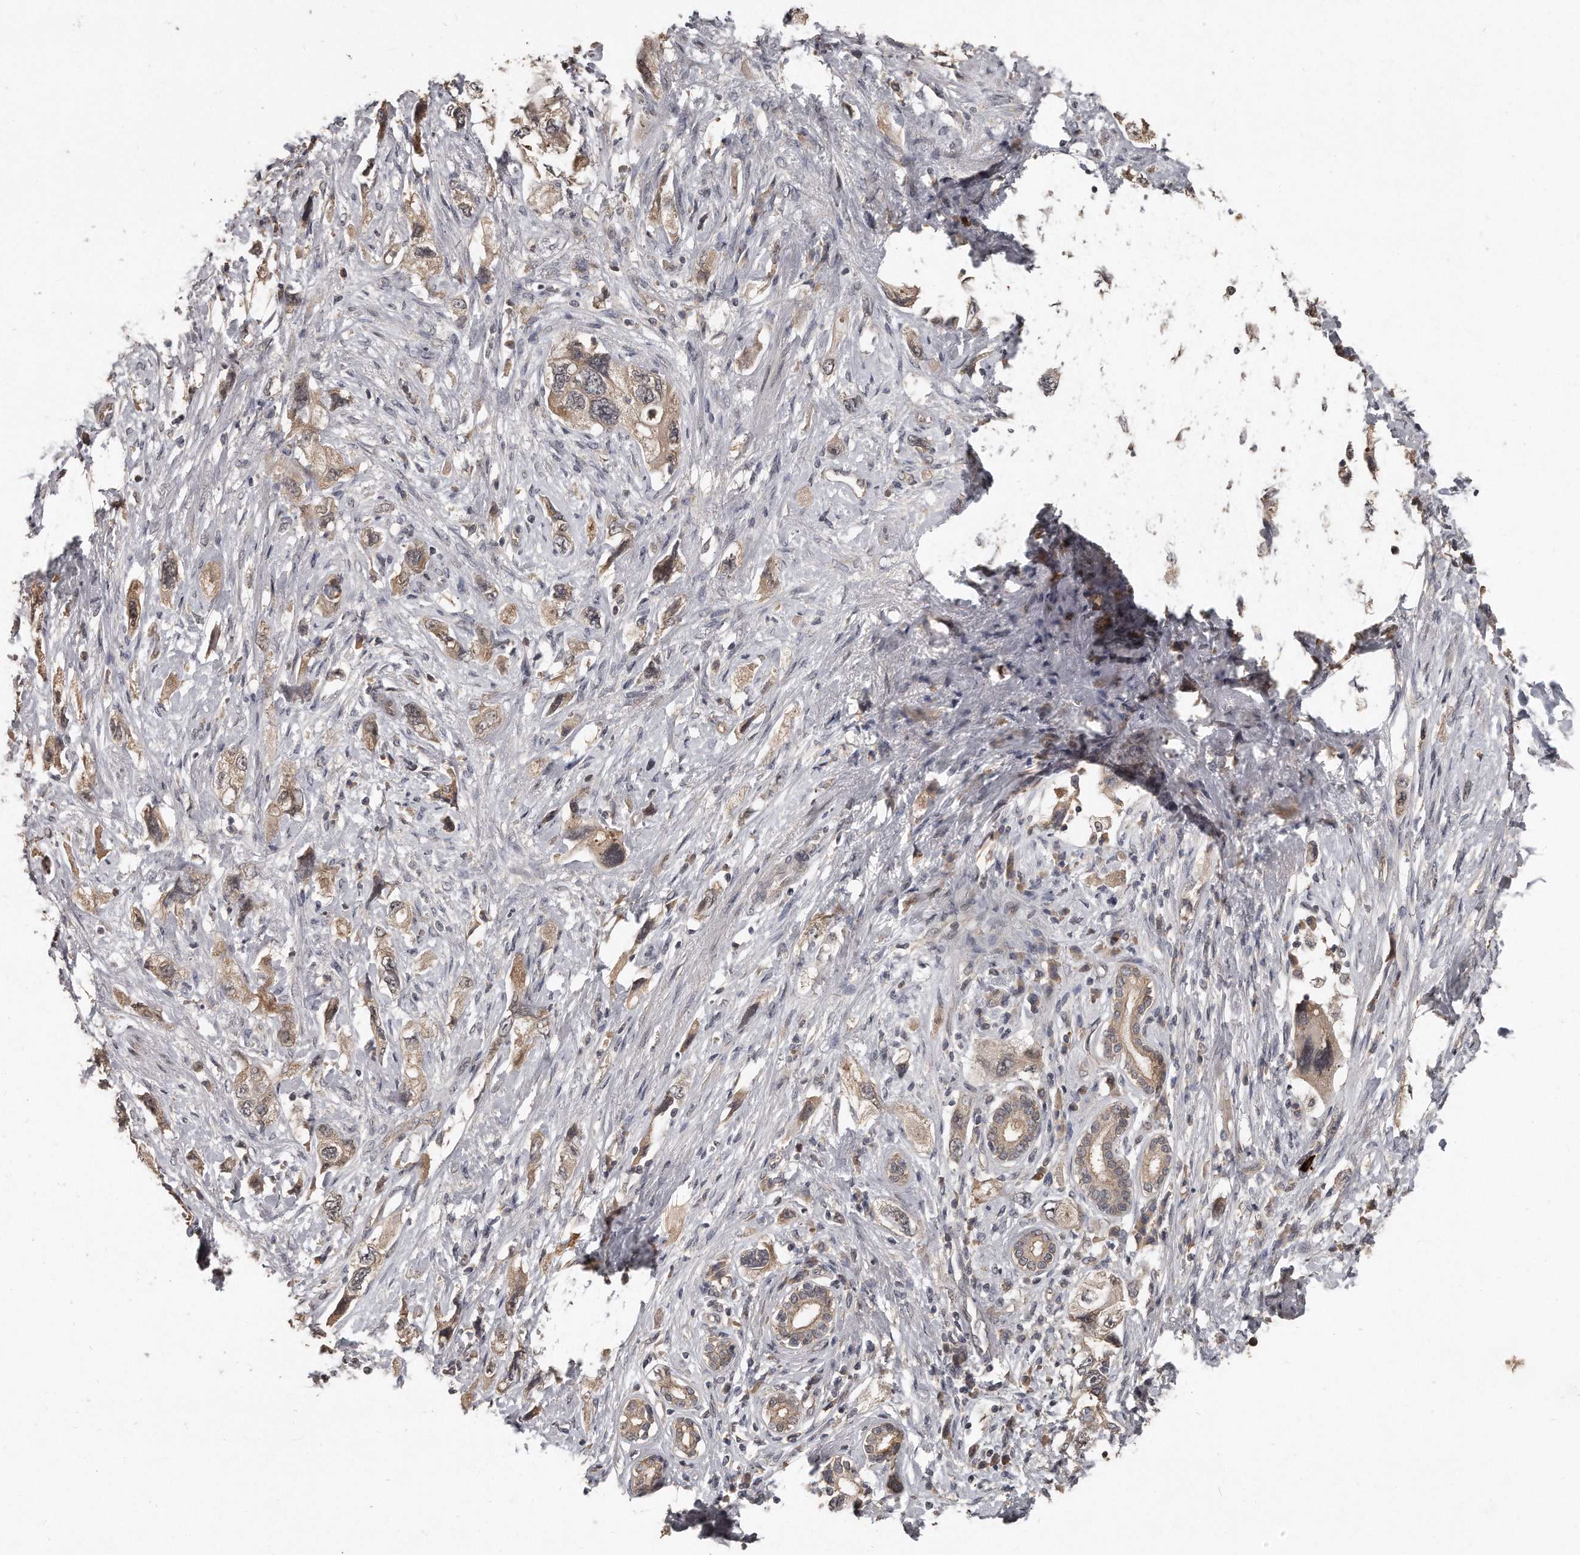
{"staining": {"intensity": "weak", "quantity": ">75%", "location": "cytoplasmic/membranous"}, "tissue": "pancreatic cancer", "cell_type": "Tumor cells", "image_type": "cancer", "snomed": [{"axis": "morphology", "description": "Adenocarcinoma, NOS"}, {"axis": "topography", "description": "Pancreas"}], "caption": "A brown stain shows weak cytoplasmic/membranous positivity of a protein in pancreatic adenocarcinoma tumor cells.", "gene": "GRB10", "patient": {"sex": "female", "age": 73}}